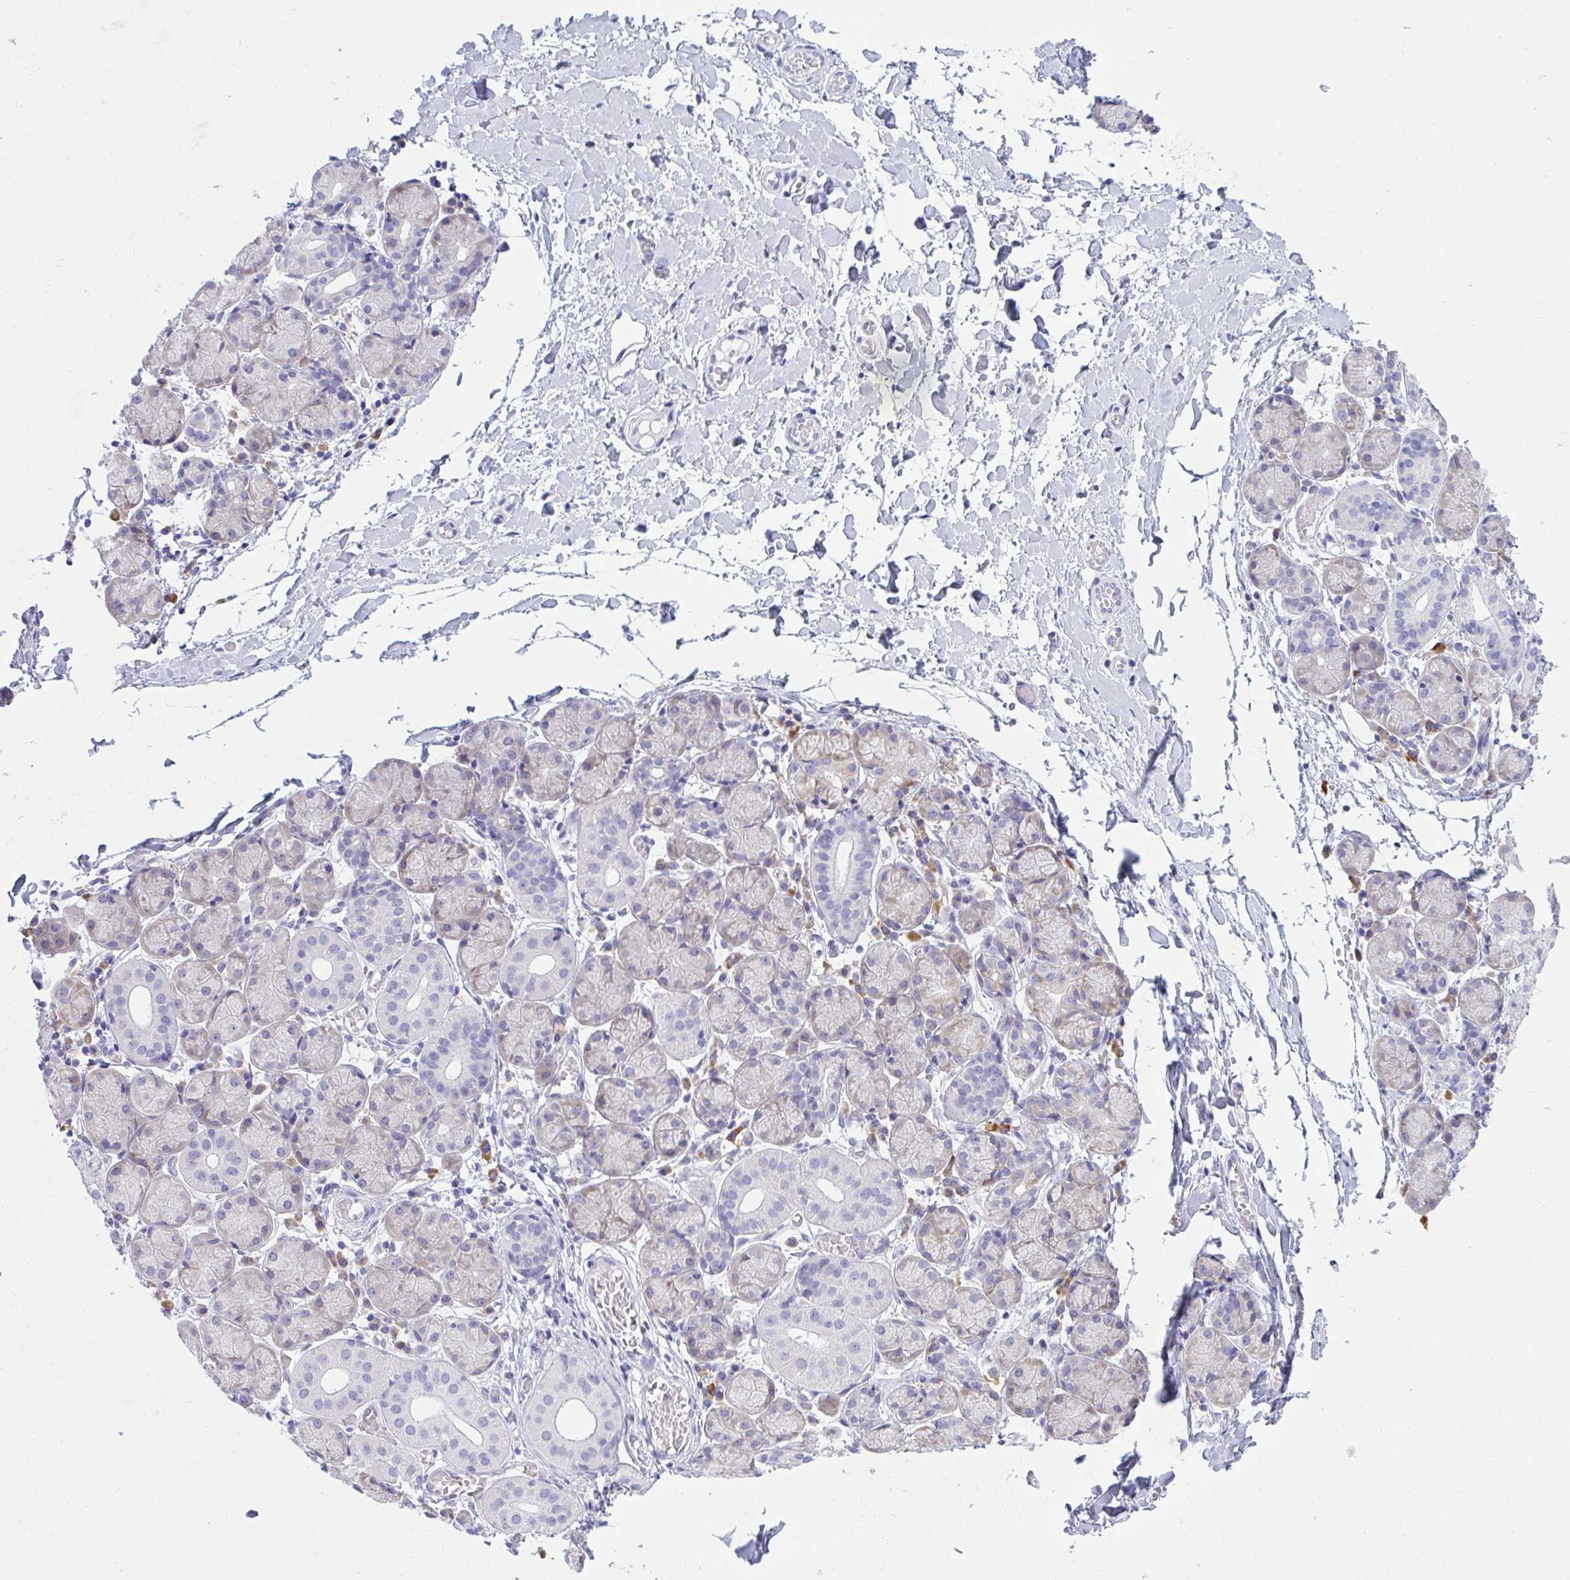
{"staining": {"intensity": "negative", "quantity": "none", "location": "none"}, "tissue": "salivary gland", "cell_type": "Glandular cells", "image_type": "normal", "snomed": [{"axis": "morphology", "description": "Normal tissue, NOS"}, {"axis": "topography", "description": "Salivary gland"}], "caption": "Immunohistochemistry (IHC) photomicrograph of benign salivary gland: salivary gland stained with DAB exhibits no significant protein staining in glandular cells.", "gene": "FASLG", "patient": {"sex": "female", "age": 24}}